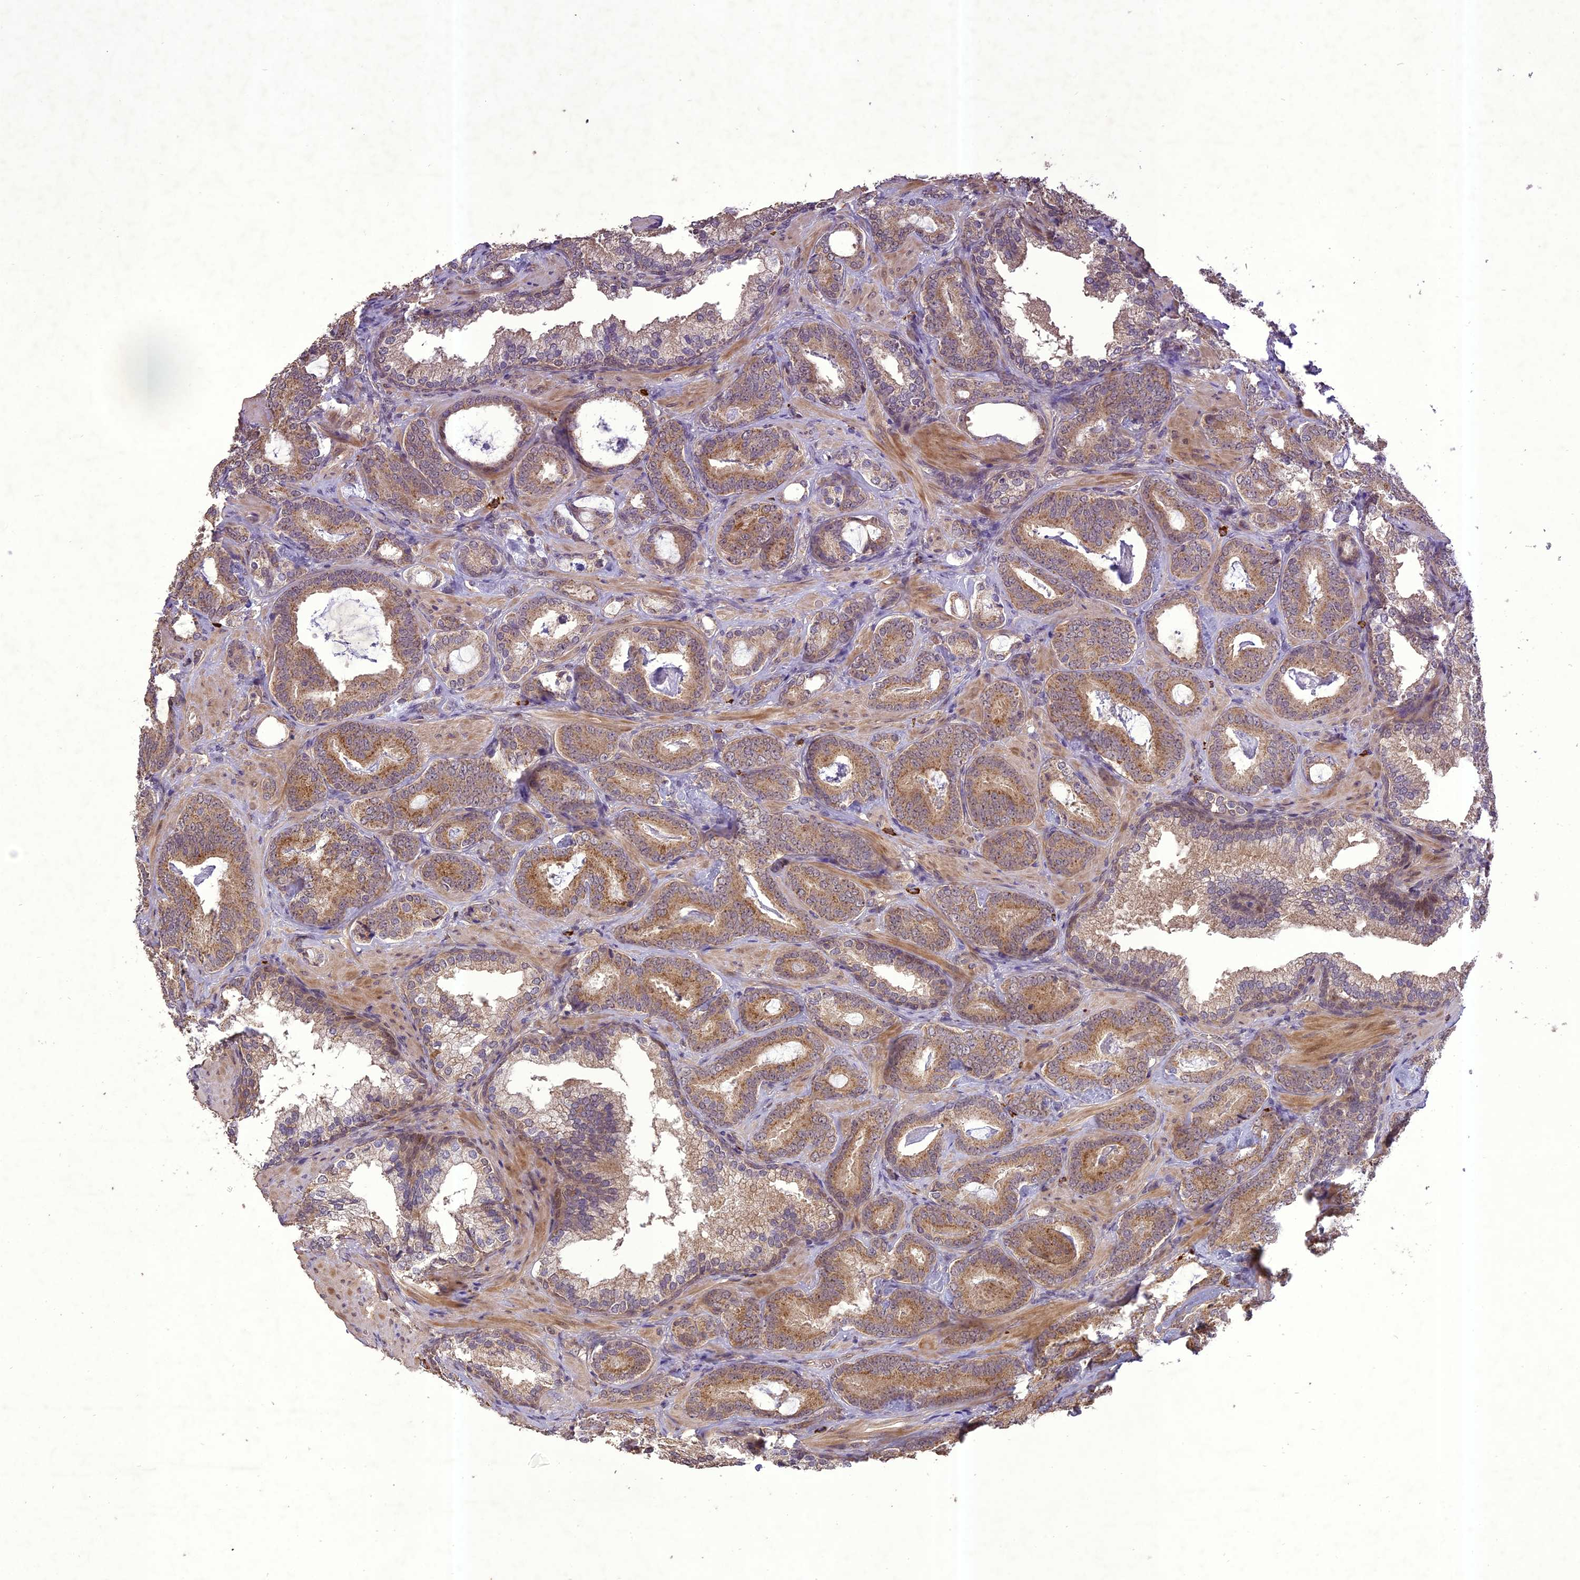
{"staining": {"intensity": "moderate", "quantity": ">75%", "location": "cytoplasmic/membranous"}, "tissue": "prostate cancer", "cell_type": "Tumor cells", "image_type": "cancer", "snomed": [{"axis": "morphology", "description": "Adenocarcinoma, Low grade"}, {"axis": "topography", "description": "Prostate"}], "caption": "This is an image of immunohistochemistry staining of prostate low-grade adenocarcinoma, which shows moderate positivity in the cytoplasmic/membranous of tumor cells.", "gene": "TIGD7", "patient": {"sex": "male", "age": 60}}